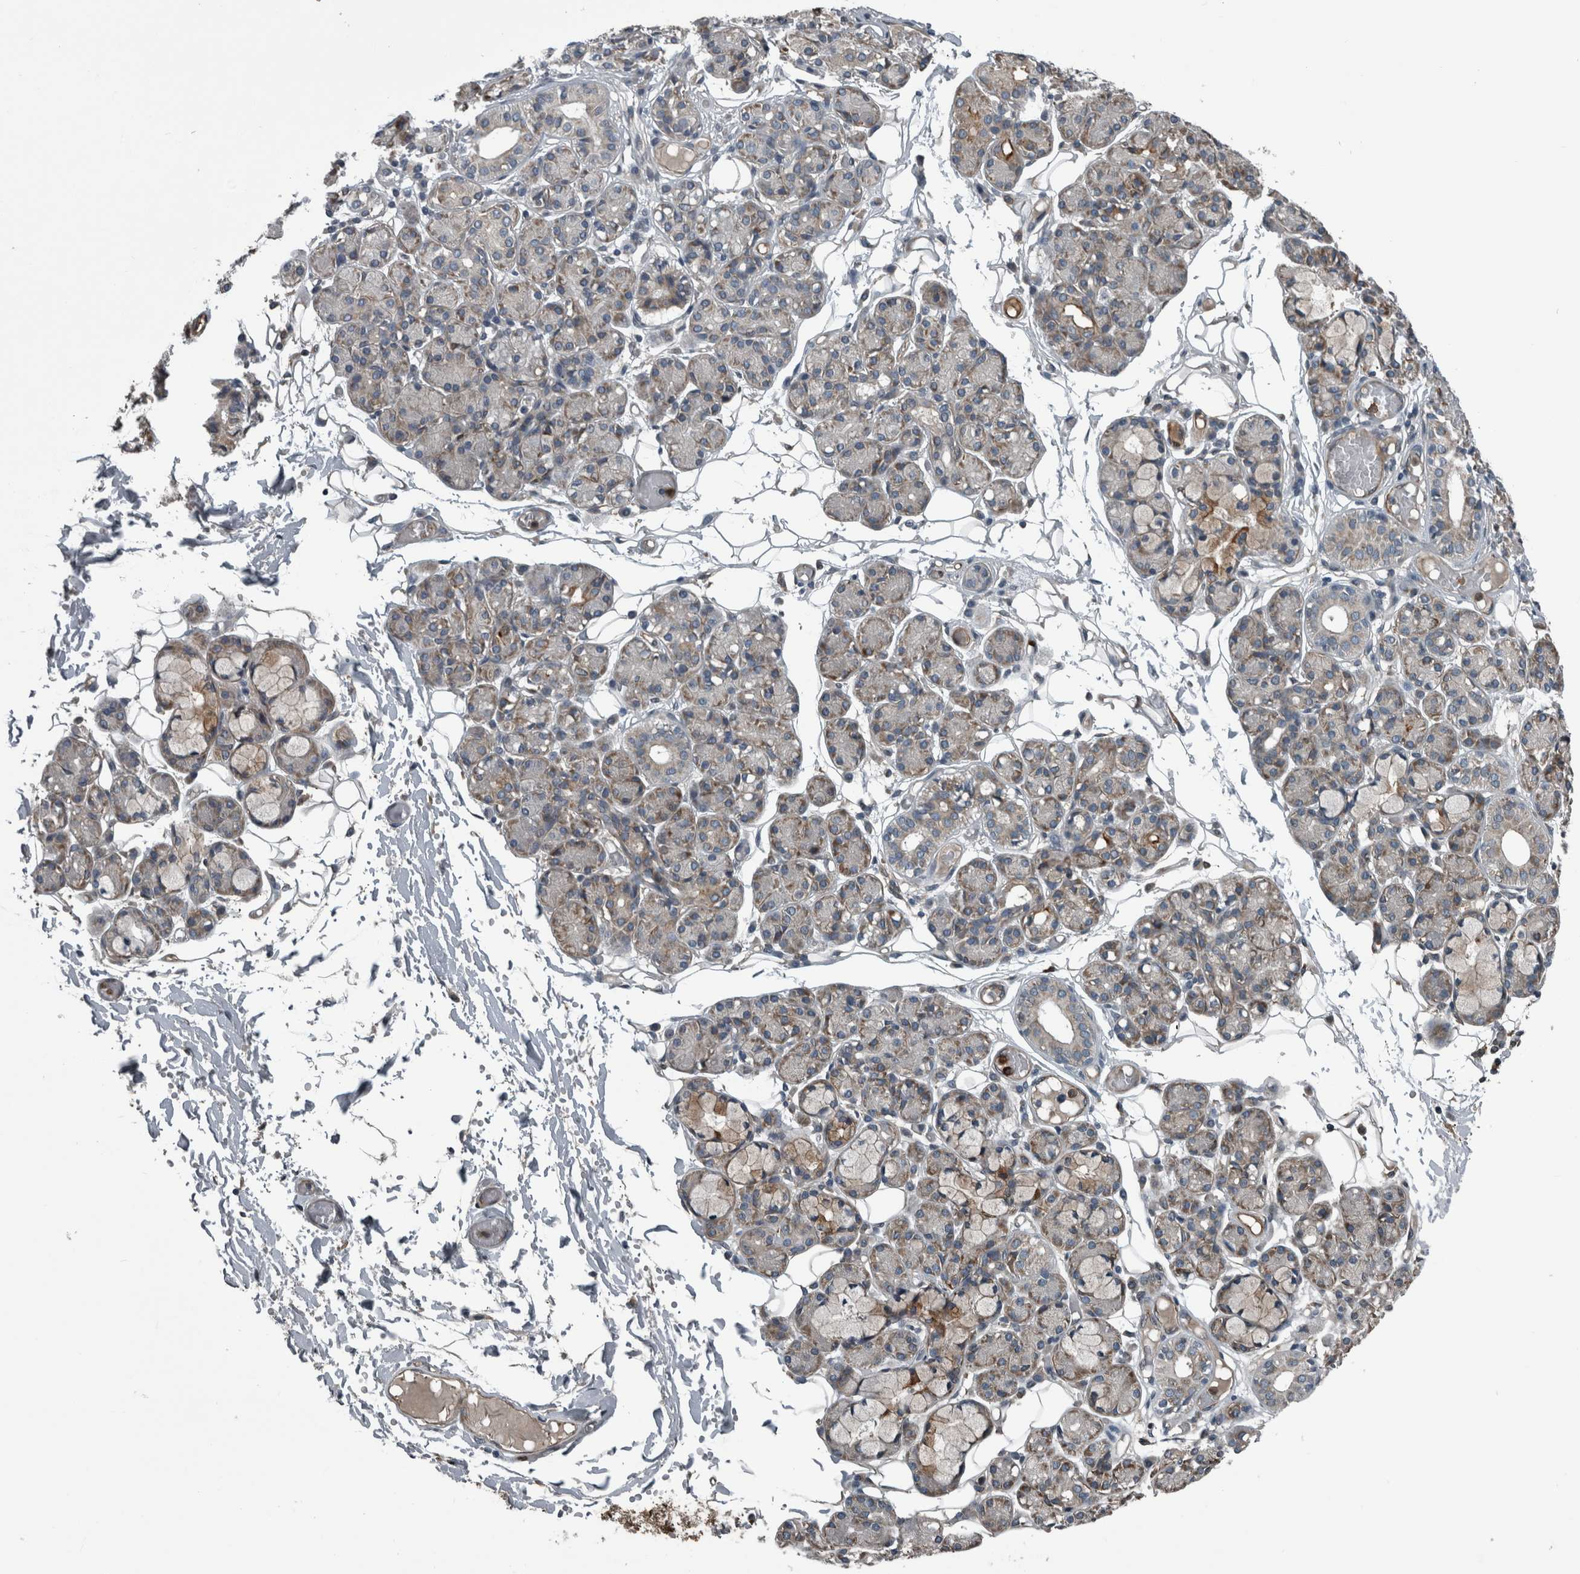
{"staining": {"intensity": "weak", "quantity": "<25%", "location": "cytoplasmic/membranous"}, "tissue": "salivary gland", "cell_type": "Glandular cells", "image_type": "normal", "snomed": [{"axis": "morphology", "description": "Normal tissue, NOS"}, {"axis": "topography", "description": "Salivary gland"}], "caption": "This histopathology image is of unremarkable salivary gland stained with IHC to label a protein in brown with the nuclei are counter-stained blue. There is no positivity in glandular cells.", "gene": "EXOC8", "patient": {"sex": "male", "age": 63}}